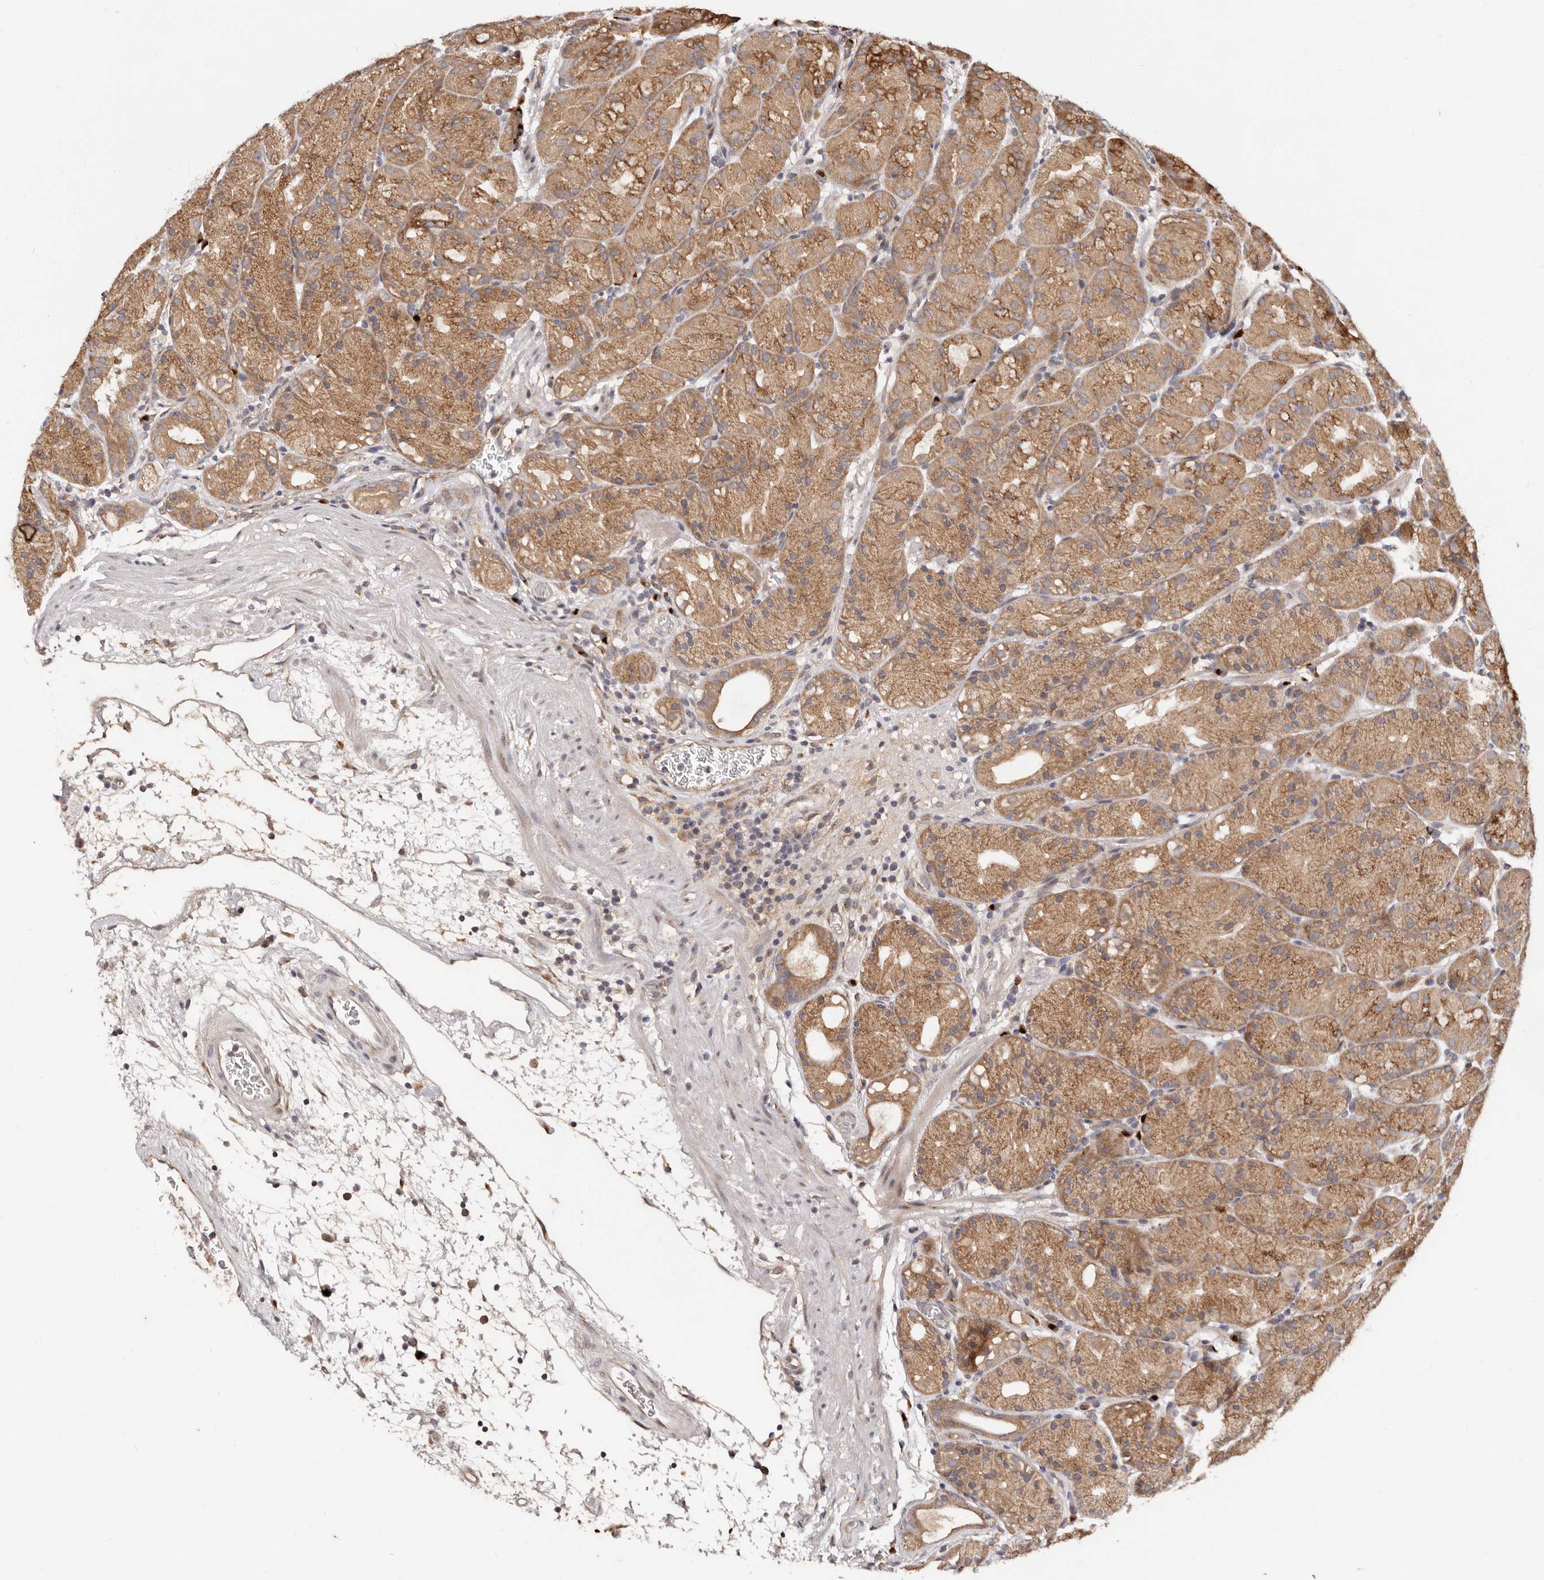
{"staining": {"intensity": "moderate", "quantity": ">75%", "location": "cytoplasmic/membranous"}, "tissue": "stomach", "cell_type": "Glandular cells", "image_type": "normal", "snomed": [{"axis": "morphology", "description": "Normal tissue, NOS"}, {"axis": "topography", "description": "Stomach, upper"}], "caption": "Stomach stained for a protein displays moderate cytoplasmic/membranous positivity in glandular cells. The staining is performed using DAB brown chromogen to label protein expression. The nuclei are counter-stained blue using hematoxylin.", "gene": "DACT2", "patient": {"sex": "male", "age": 48}}